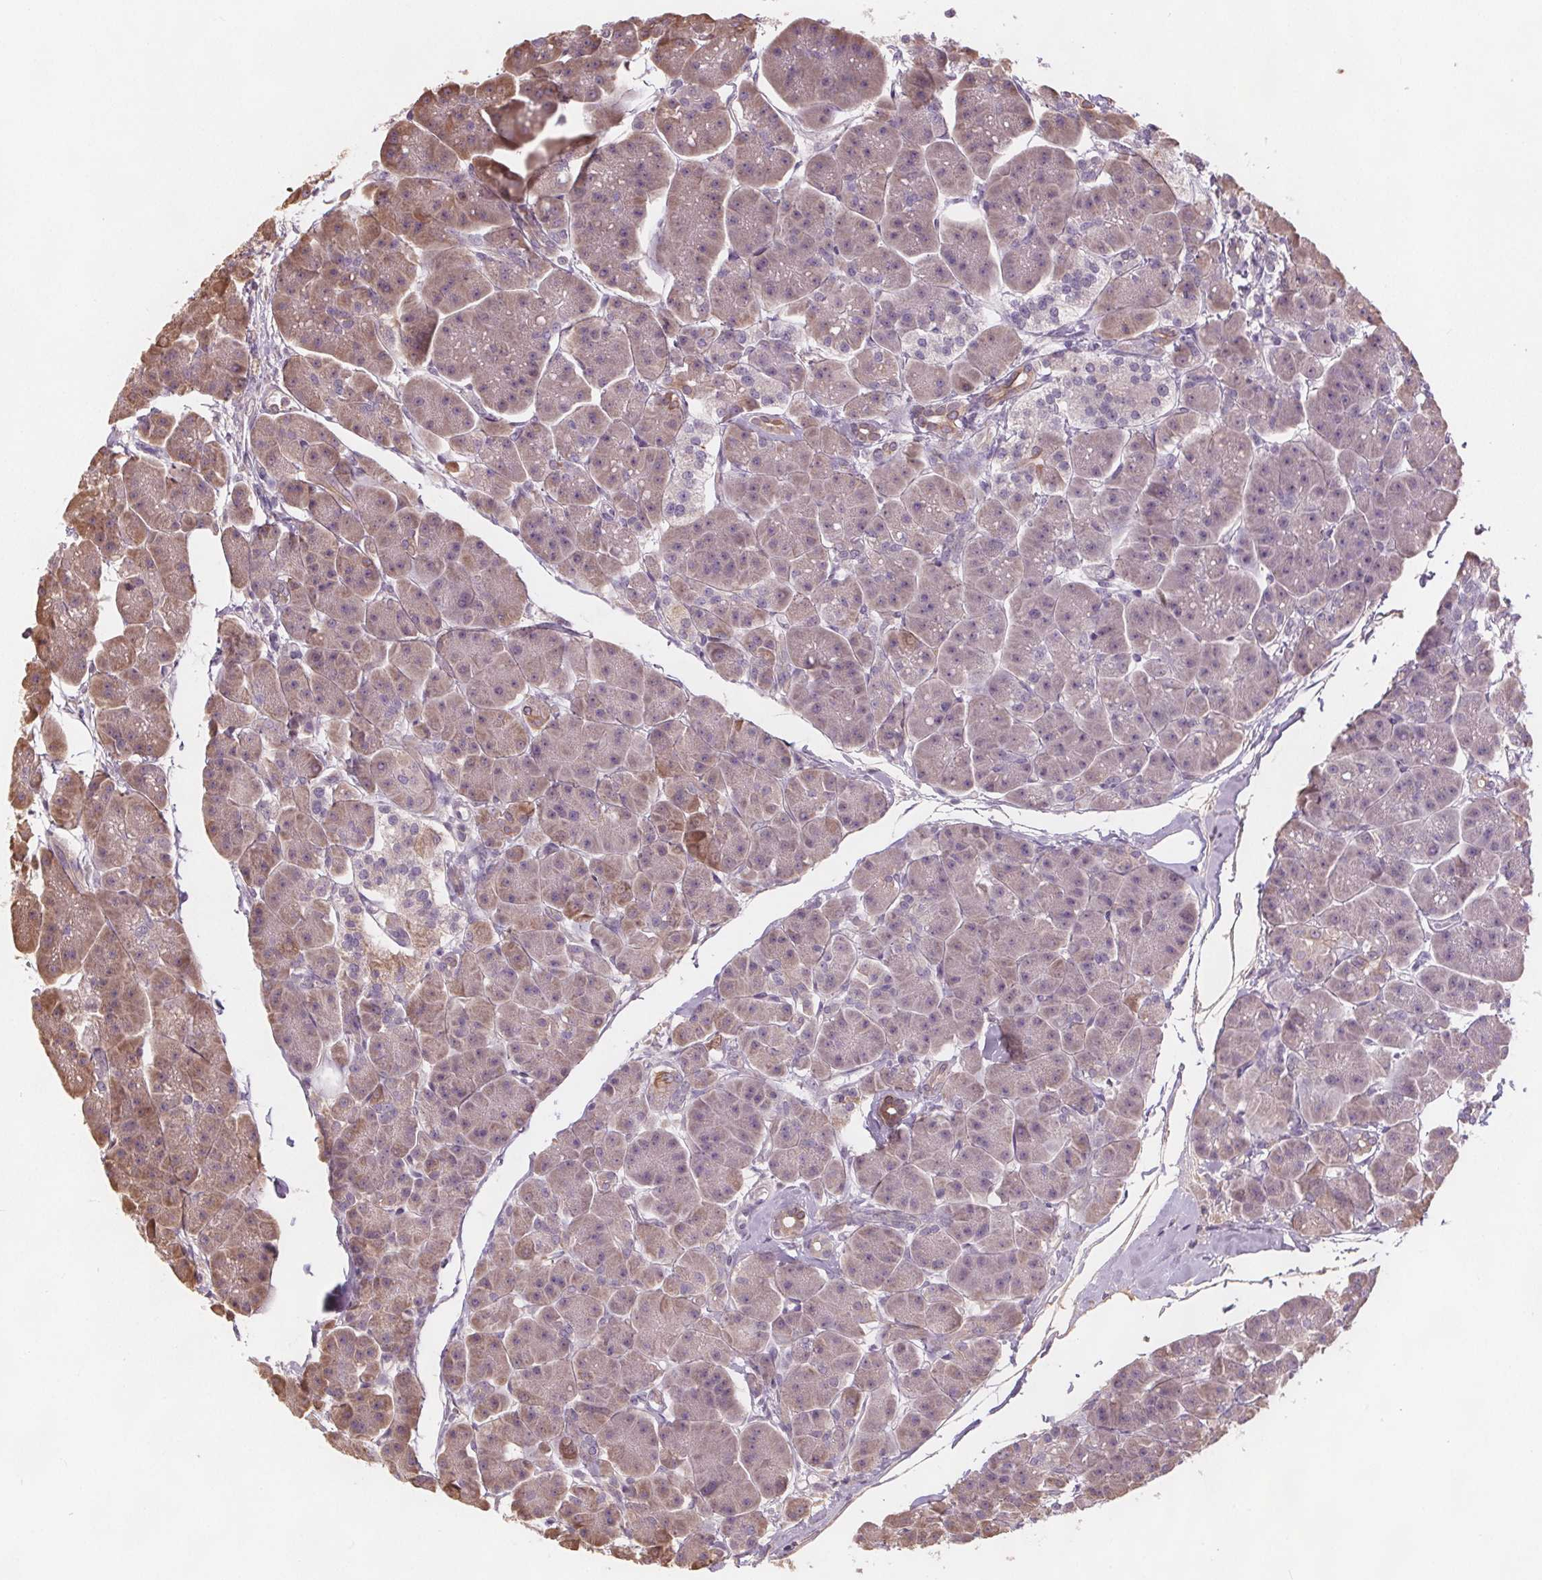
{"staining": {"intensity": "strong", "quantity": "<25%", "location": "cytoplasmic/membranous"}, "tissue": "pancreas", "cell_type": "Exocrine glandular cells", "image_type": "normal", "snomed": [{"axis": "morphology", "description": "Normal tissue, NOS"}, {"axis": "topography", "description": "Adipose tissue"}, {"axis": "topography", "description": "Pancreas"}, {"axis": "topography", "description": "Peripheral nerve tissue"}], "caption": "Immunohistochemistry (IHC) staining of unremarkable pancreas, which demonstrates medium levels of strong cytoplasmic/membranous staining in about <25% of exocrine glandular cells indicating strong cytoplasmic/membranous protein staining. The staining was performed using DAB (3,3'-diaminobenzidine) (brown) for protein detection and nuclei were counterstained in hematoxylin (blue).", "gene": "TMEM80", "patient": {"sex": "female", "age": 58}}